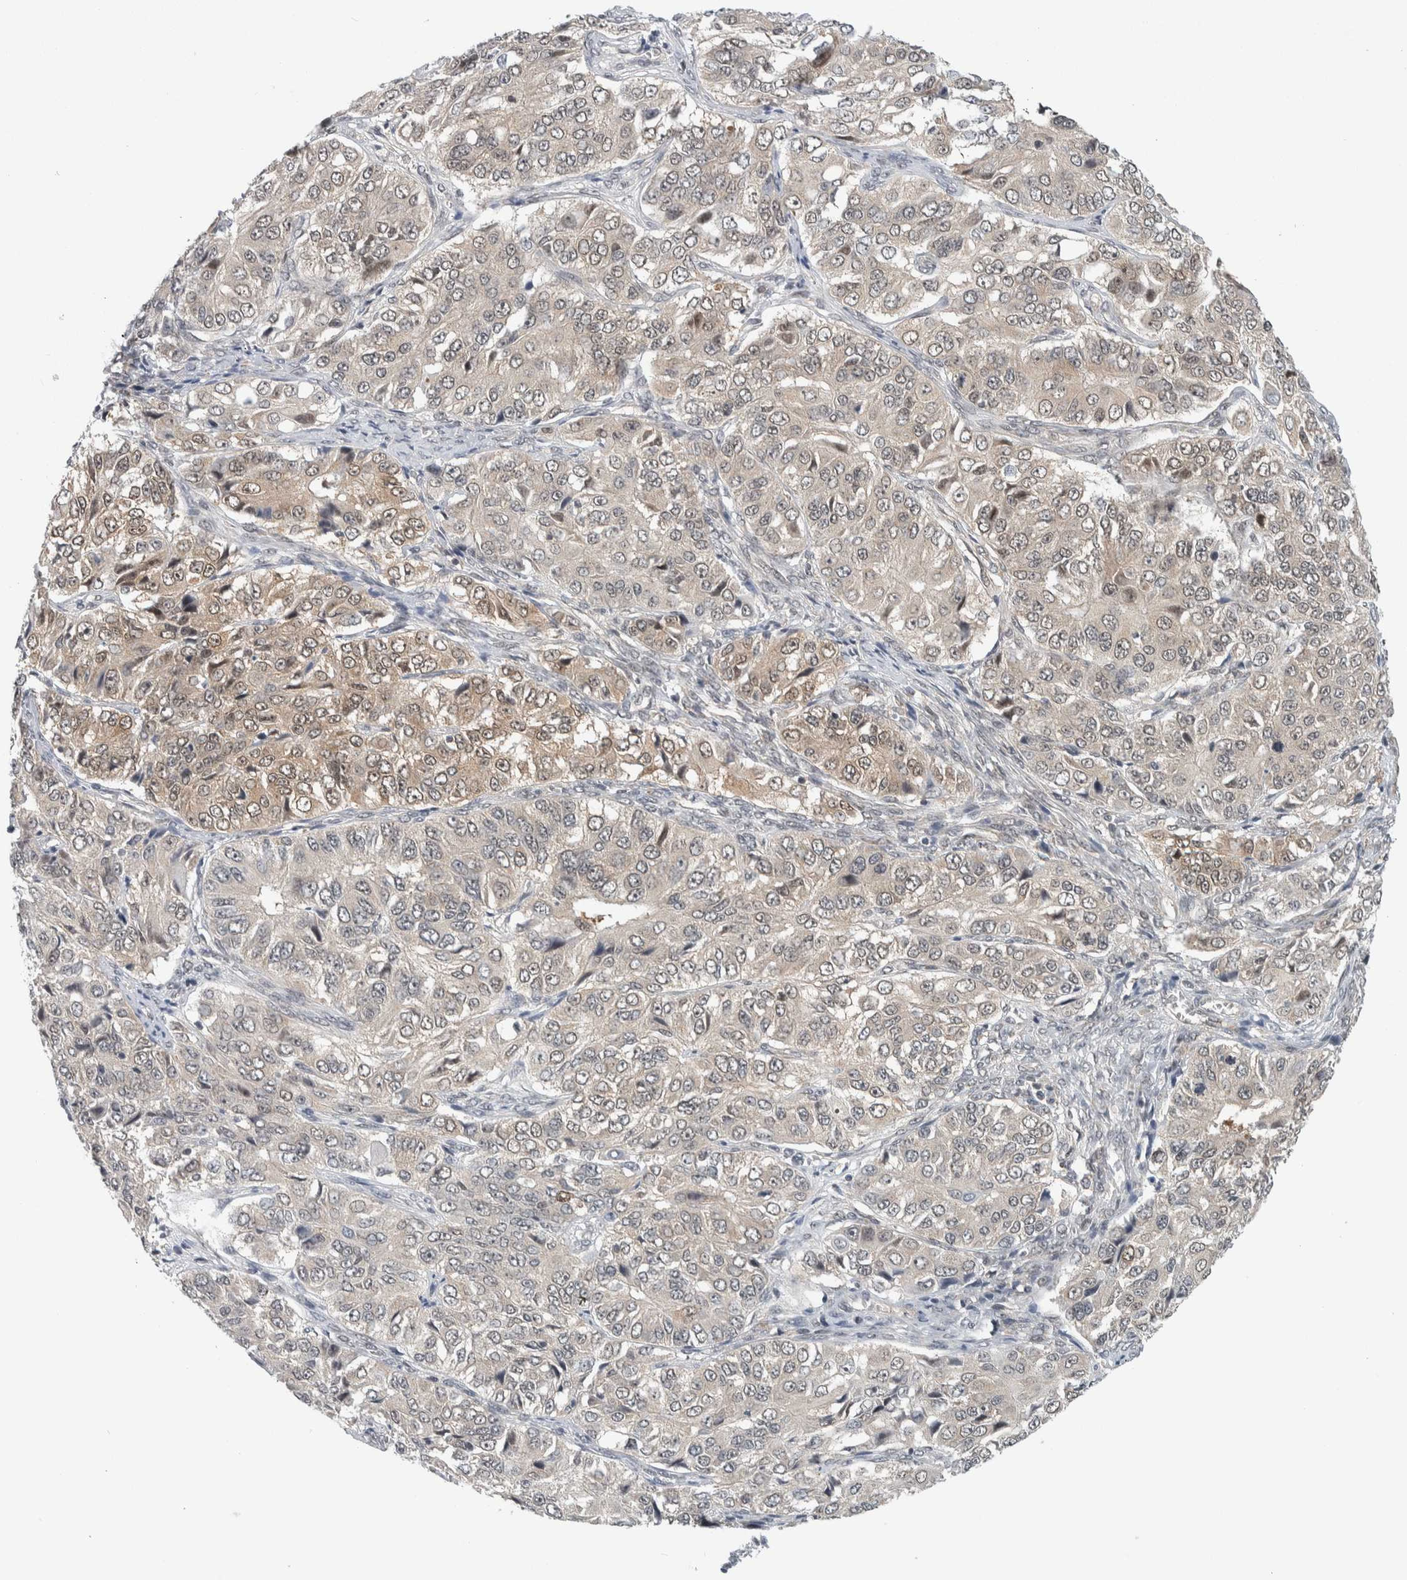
{"staining": {"intensity": "negative", "quantity": "none", "location": "none"}, "tissue": "ovarian cancer", "cell_type": "Tumor cells", "image_type": "cancer", "snomed": [{"axis": "morphology", "description": "Carcinoma, endometroid"}, {"axis": "topography", "description": "Ovary"}], "caption": "DAB immunohistochemical staining of endometroid carcinoma (ovarian) displays no significant positivity in tumor cells. (Stains: DAB IHC with hematoxylin counter stain, Microscopy: brightfield microscopy at high magnification).", "gene": "CCDC43", "patient": {"sex": "female", "age": 51}}